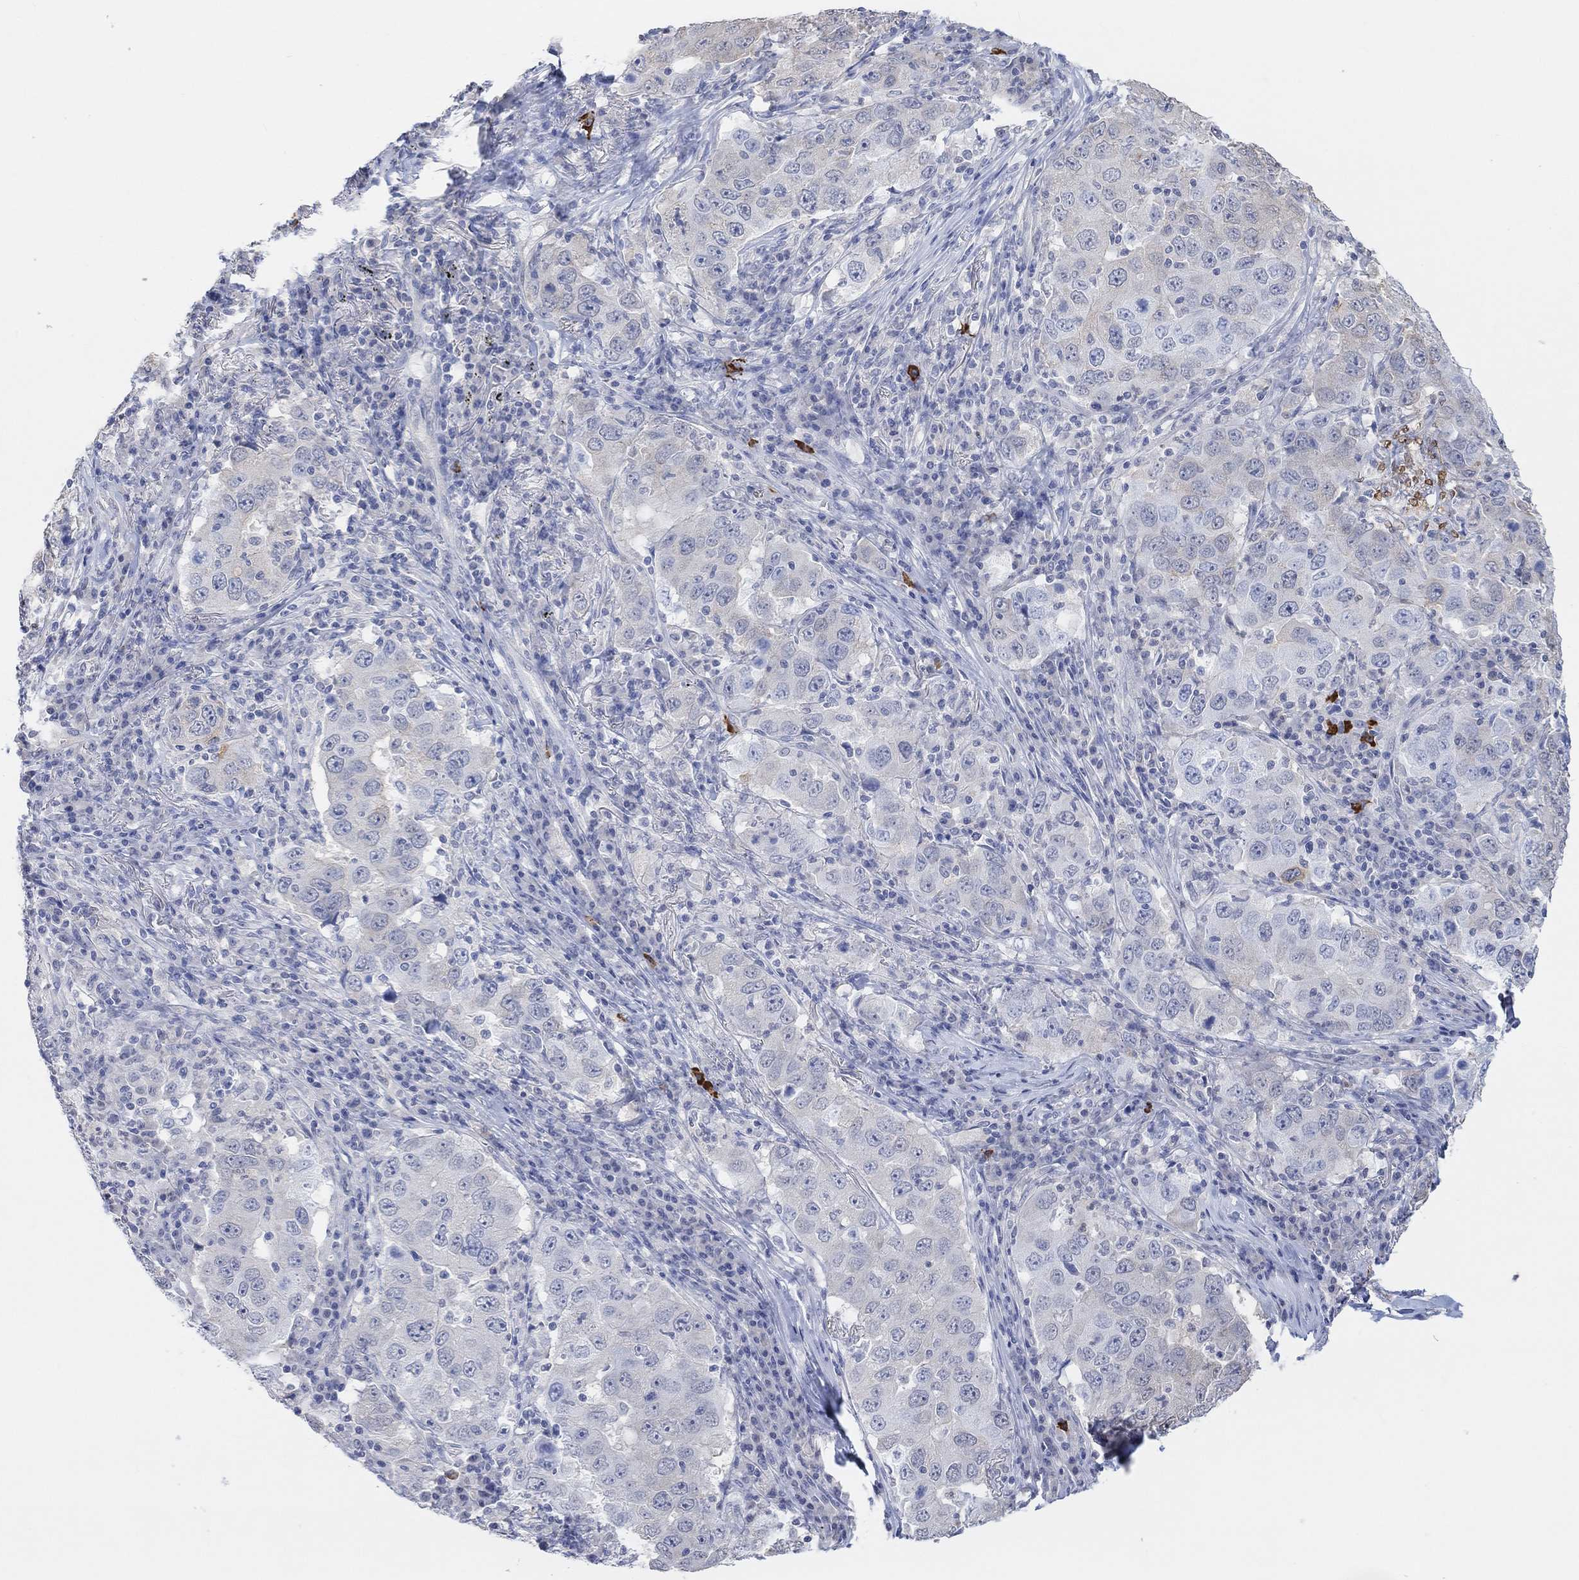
{"staining": {"intensity": "negative", "quantity": "none", "location": "none"}, "tissue": "lung cancer", "cell_type": "Tumor cells", "image_type": "cancer", "snomed": [{"axis": "morphology", "description": "Adenocarcinoma, NOS"}, {"axis": "topography", "description": "Lung"}], "caption": "Human lung cancer (adenocarcinoma) stained for a protein using IHC displays no positivity in tumor cells.", "gene": "MUC1", "patient": {"sex": "male", "age": 73}}